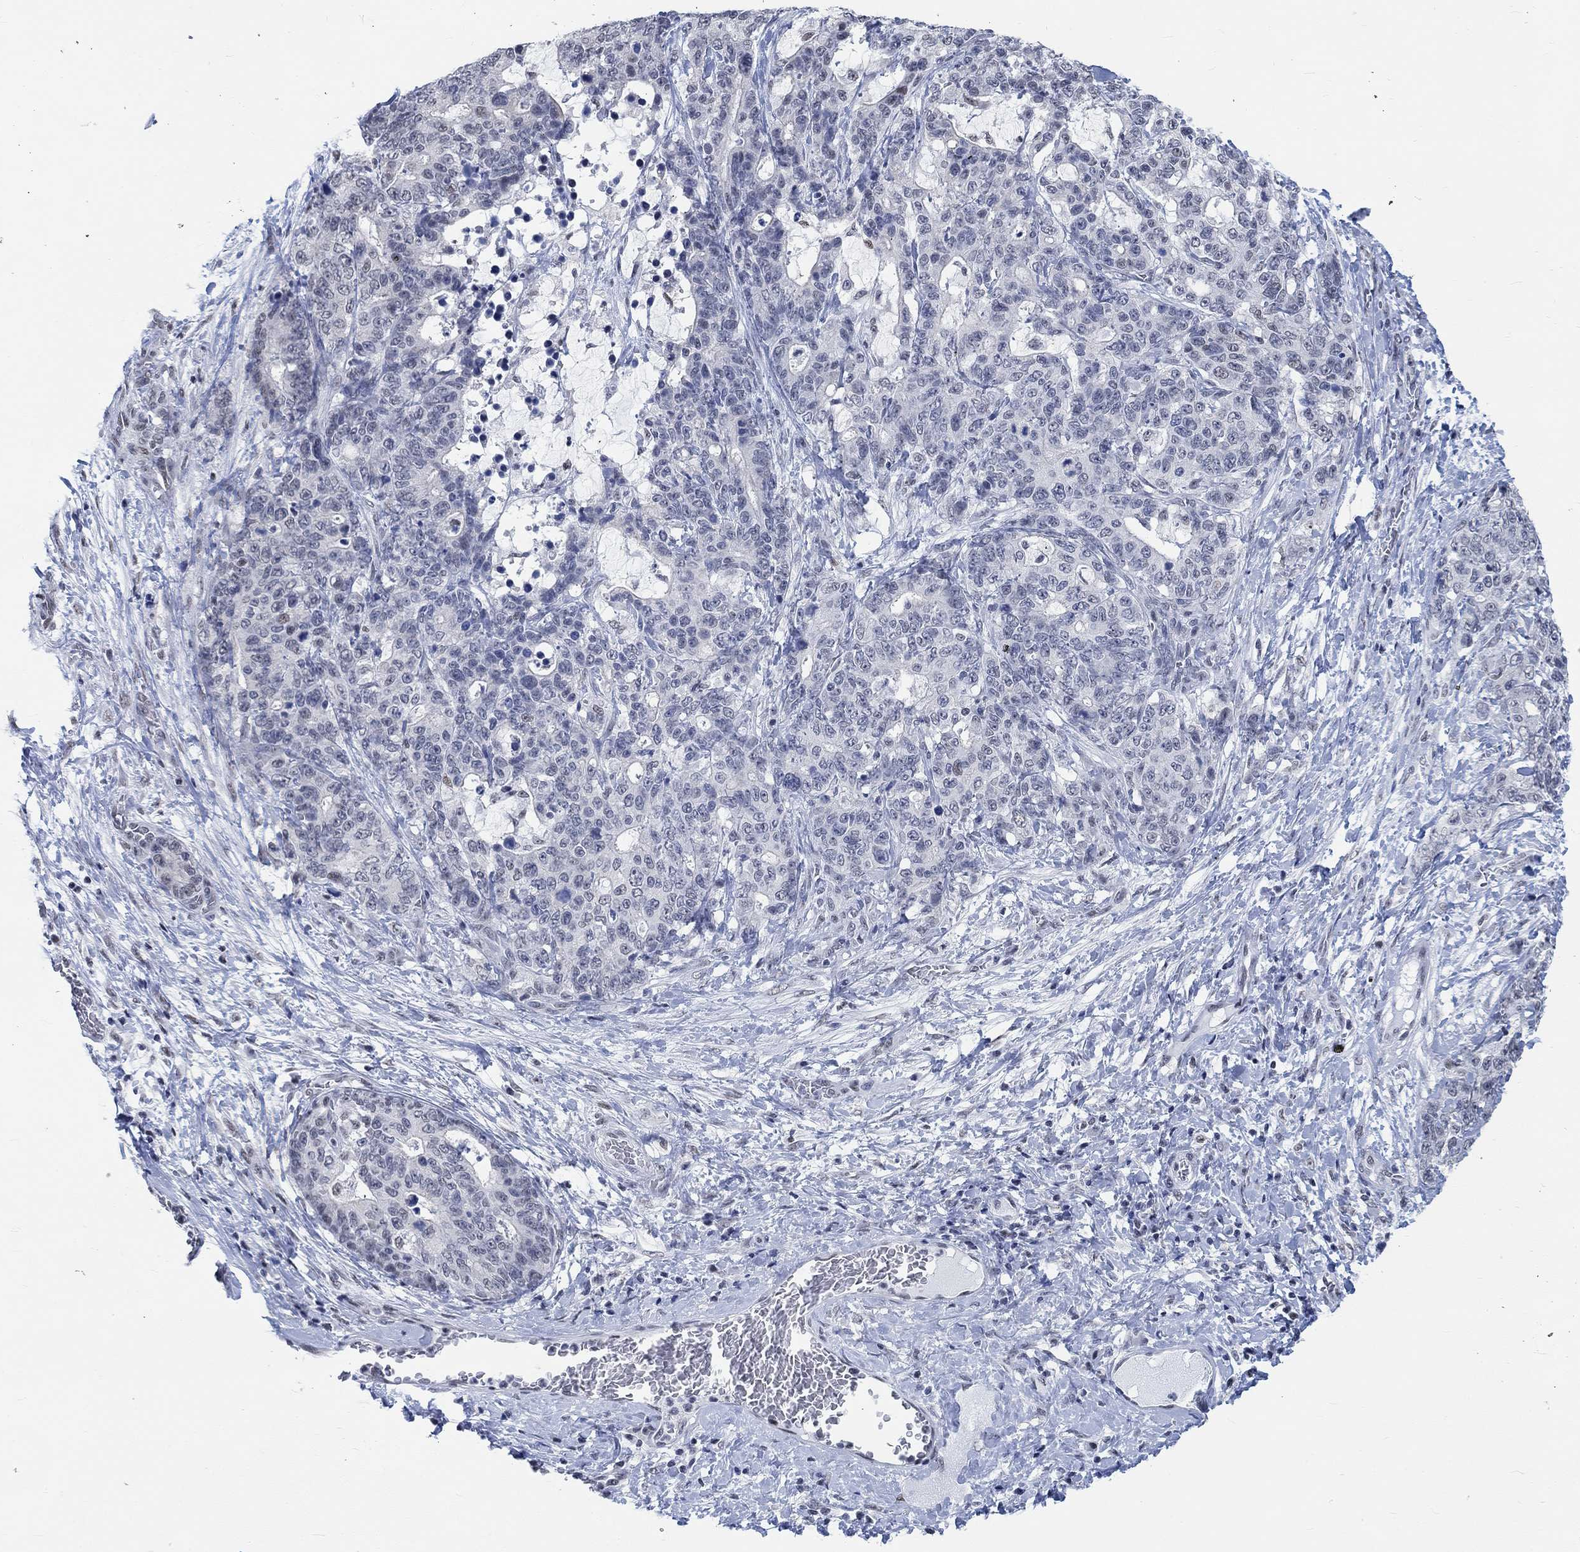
{"staining": {"intensity": "negative", "quantity": "none", "location": "none"}, "tissue": "stomach cancer", "cell_type": "Tumor cells", "image_type": "cancer", "snomed": [{"axis": "morphology", "description": "Normal tissue, NOS"}, {"axis": "morphology", "description": "Adenocarcinoma, NOS"}, {"axis": "topography", "description": "Stomach"}], "caption": "Immunohistochemical staining of adenocarcinoma (stomach) shows no significant expression in tumor cells. (Stains: DAB immunohistochemistry with hematoxylin counter stain, Microscopy: brightfield microscopy at high magnification).", "gene": "KCNH8", "patient": {"sex": "female", "age": 64}}